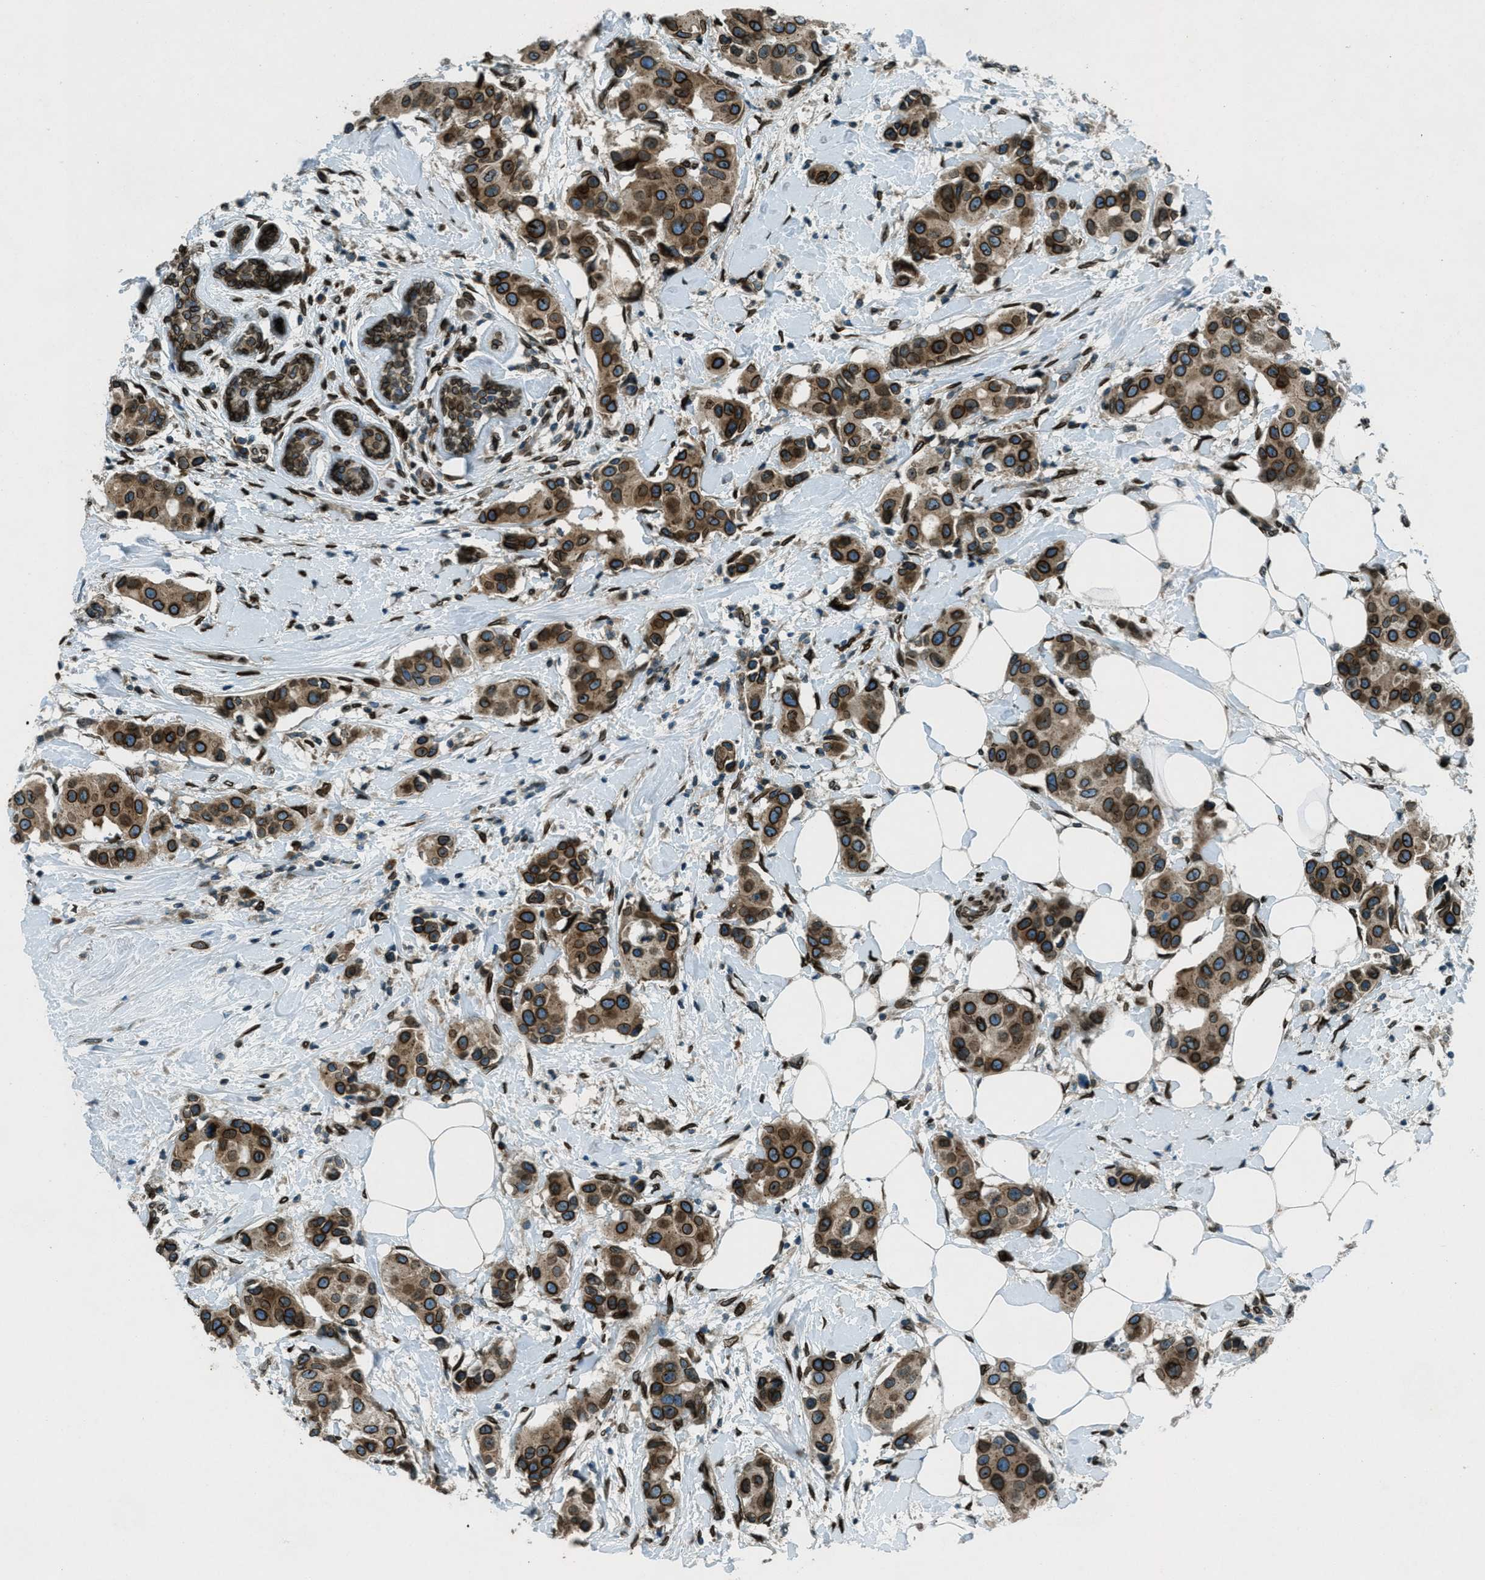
{"staining": {"intensity": "strong", "quantity": ">75%", "location": "cytoplasmic/membranous,nuclear"}, "tissue": "breast cancer", "cell_type": "Tumor cells", "image_type": "cancer", "snomed": [{"axis": "morphology", "description": "Normal tissue, NOS"}, {"axis": "morphology", "description": "Duct carcinoma"}, {"axis": "topography", "description": "Breast"}], "caption": "The histopathology image exhibits immunohistochemical staining of breast cancer. There is strong cytoplasmic/membranous and nuclear positivity is appreciated in about >75% of tumor cells. Nuclei are stained in blue.", "gene": "LEMD2", "patient": {"sex": "female", "age": 39}}